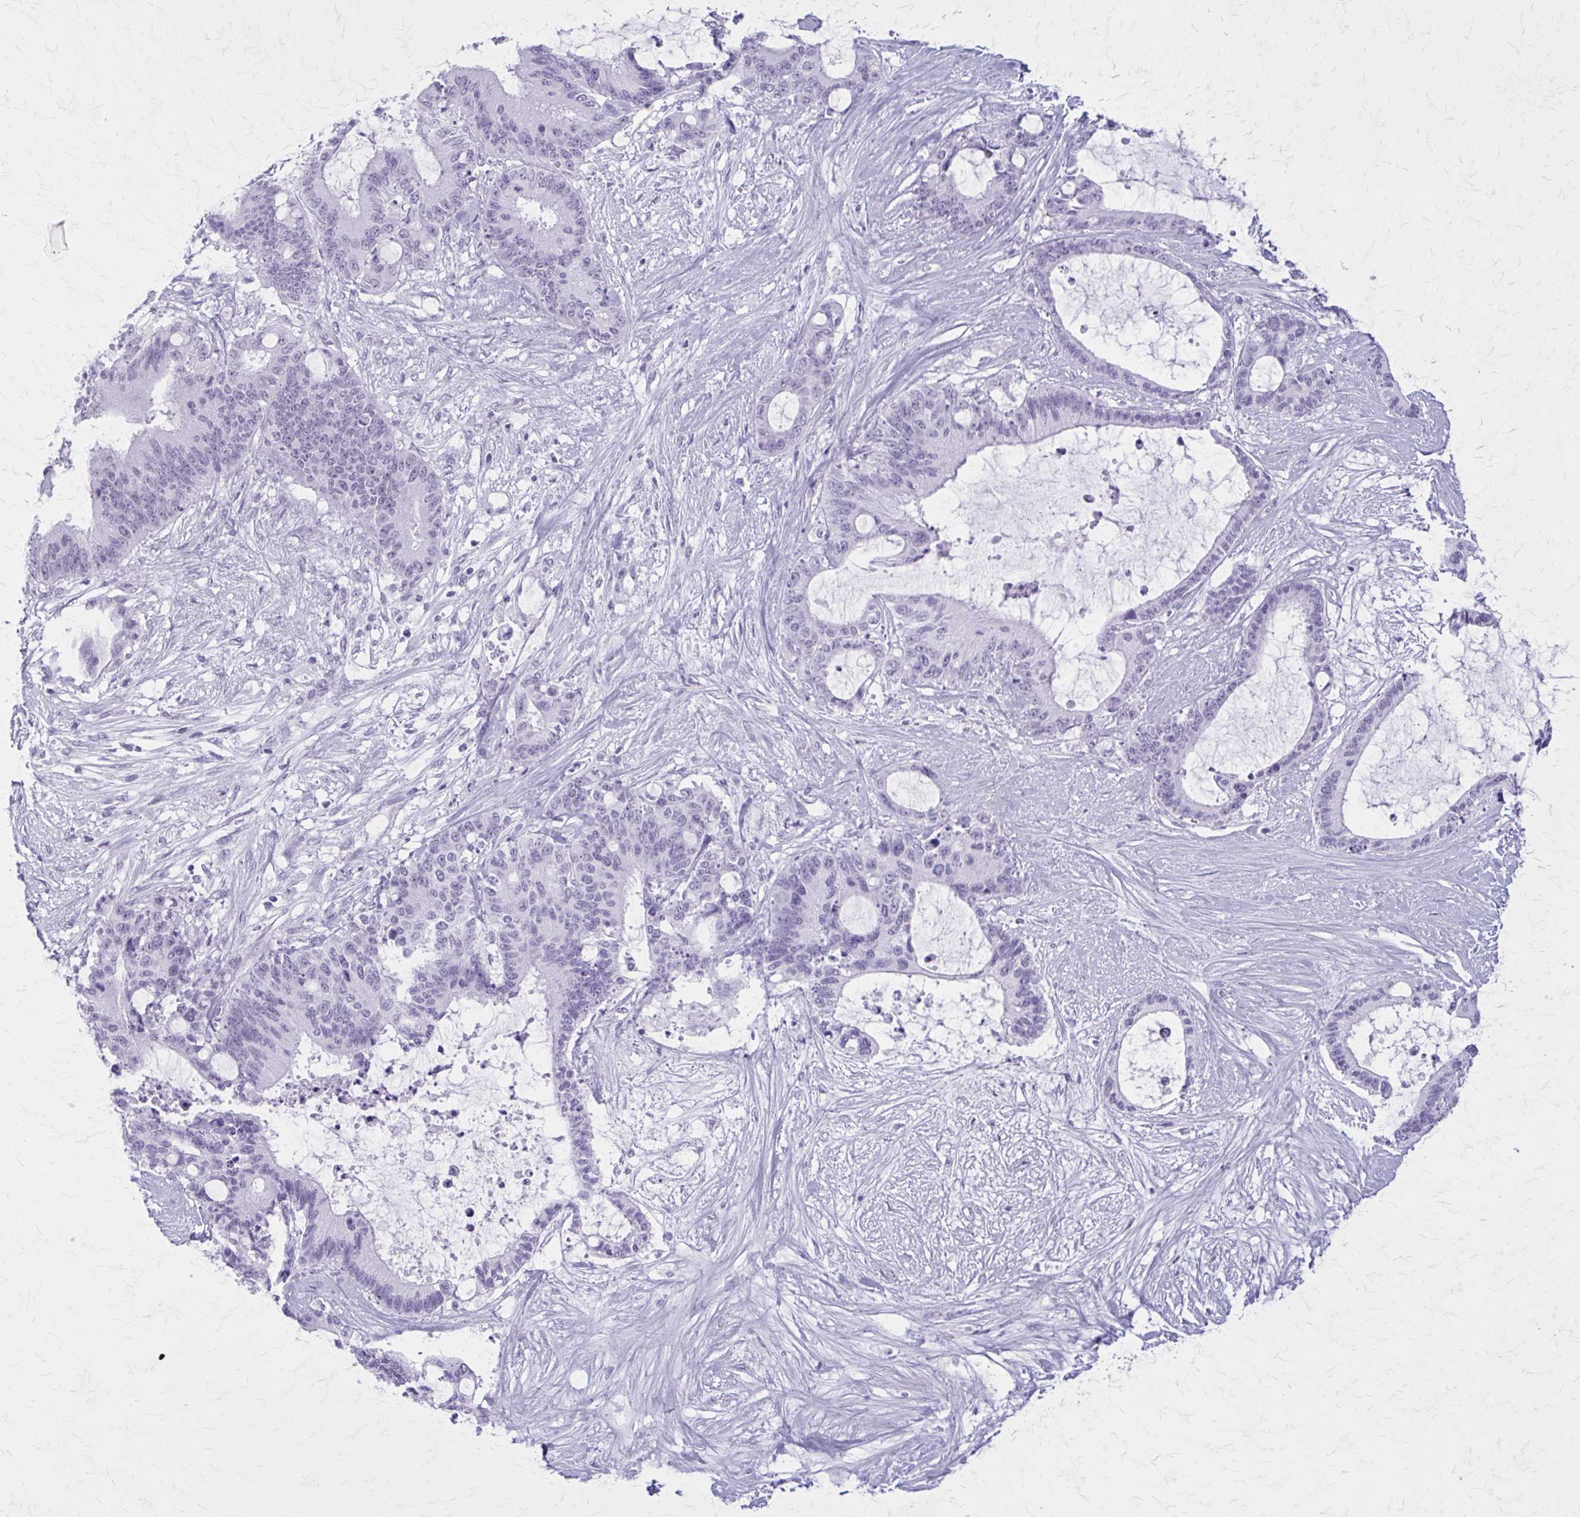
{"staining": {"intensity": "negative", "quantity": "none", "location": "none"}, "tissue": "liver cancer", "cell_type": "Tumor cells", "image_type": "cancer", "snomed": [{"axis": "morphology", "description": "Normal tissue, NOS"}, {"axis": "morphology", "description": "Cholangiocarcinoma"}, {"axis": "topography", "description": "Liver"}, {"axis": "topography", "description": "Peripheral nerve tissue"}], "caption": "The histopathology image exhibits no staining of tumor cells in cholangiocarcinoma (liver).", "gene": "GAD1", "patient": {"sex": "female", "age": 73}}